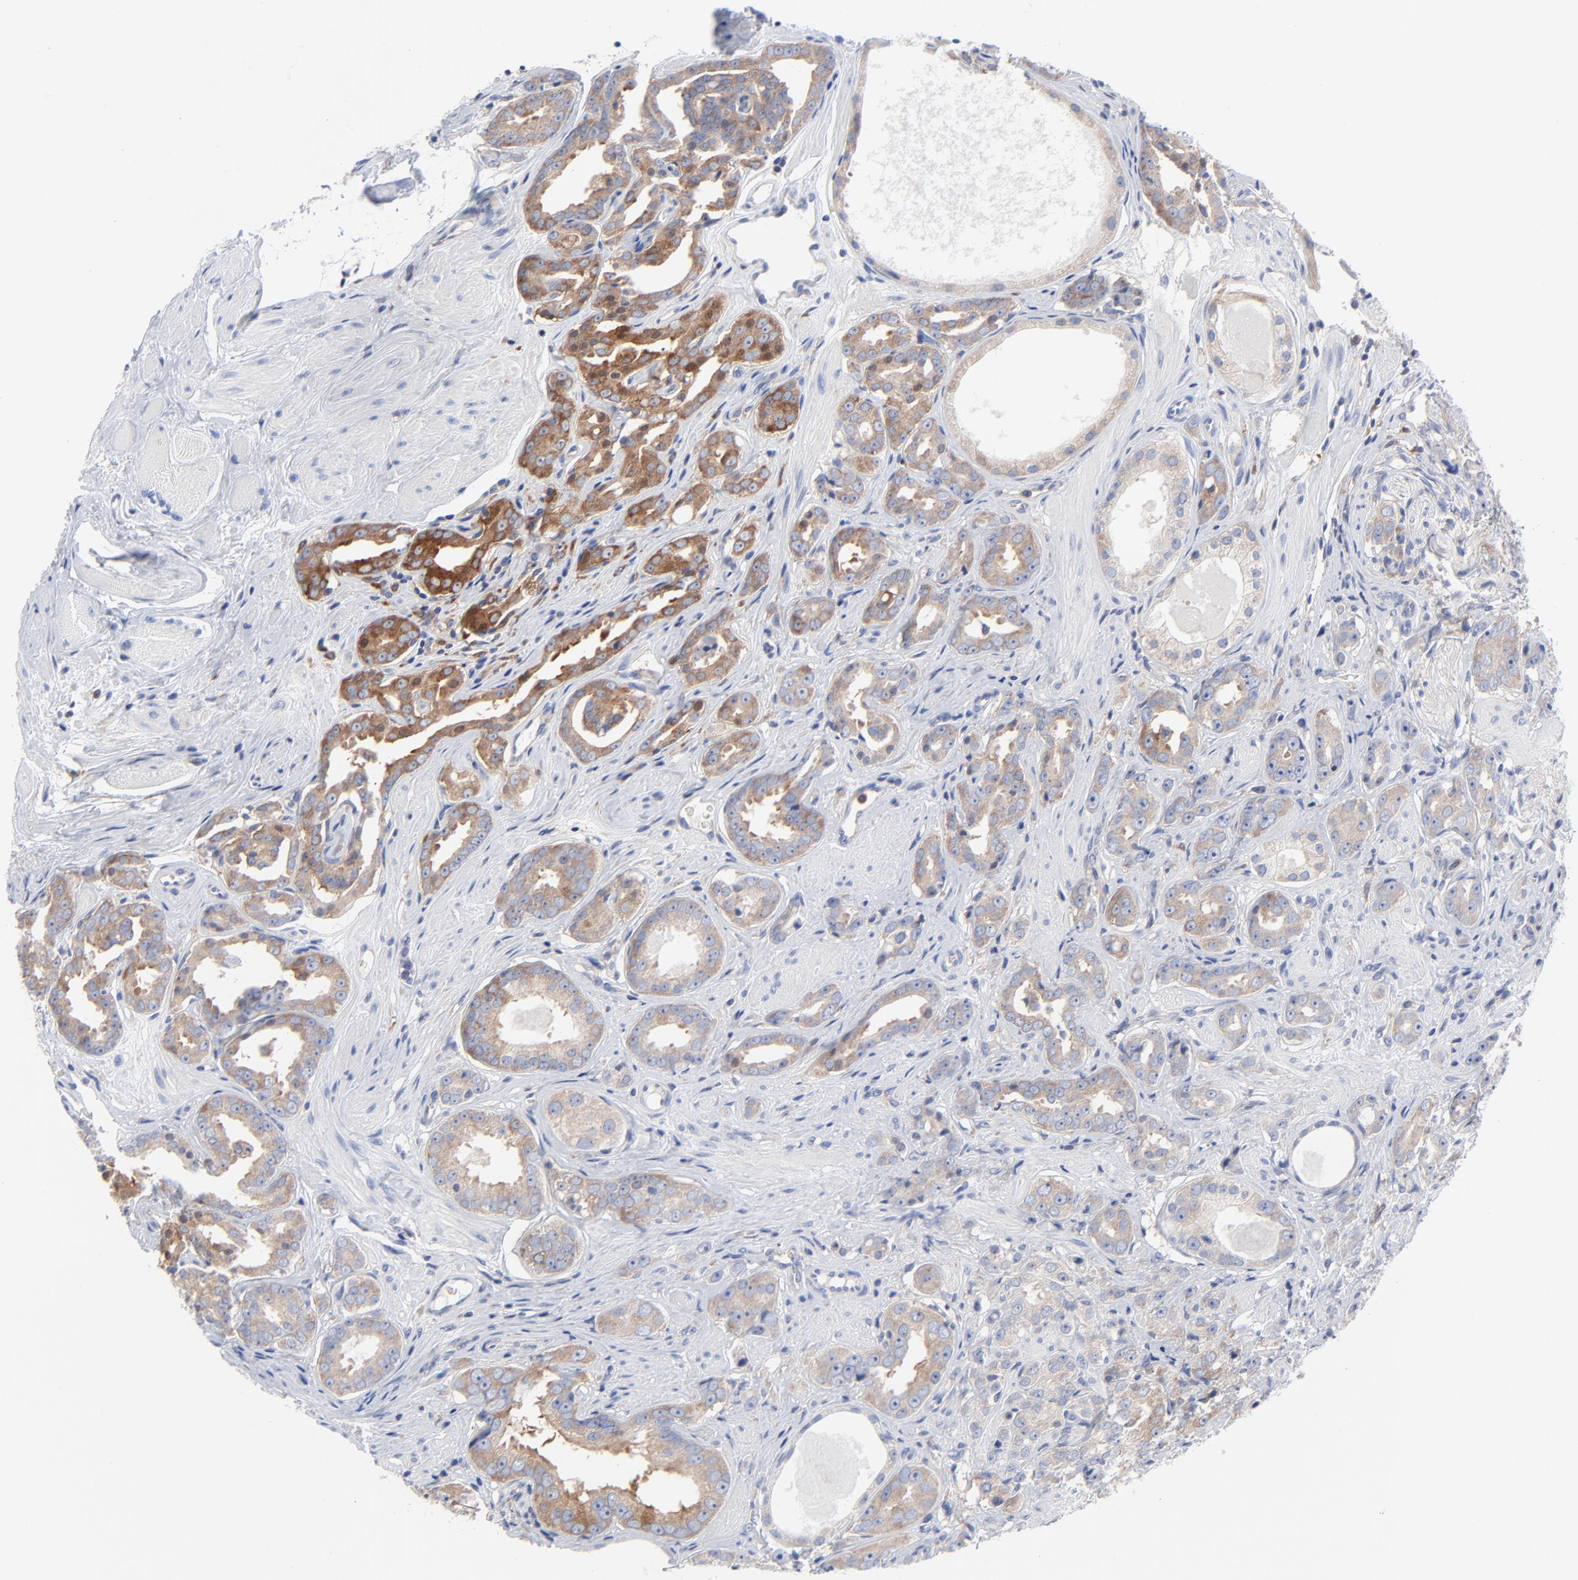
{"staining": {"intensity": "moderate", "quantity": ">75%", "location": "cytoplasmic/membranous"}, "tissue": "prostate cancer", "cell_type": "Tumor cells", "image_type": "cancer", "snomed": [{"axis": "morphology", "description": "Adenocarcinoma, Medium grade"}, {"axis": "topography", "description": "Prostate"}], "caption": "This micrograph displays immunohistochemistry staining of prostate cancer (medium-grade adenocarcinoma), with medium moderate cytoplasmic/membranous staining in about >75% of tumor cells.", "gene": "STAT2", "patient": {"sex": "male", "age": 53}}